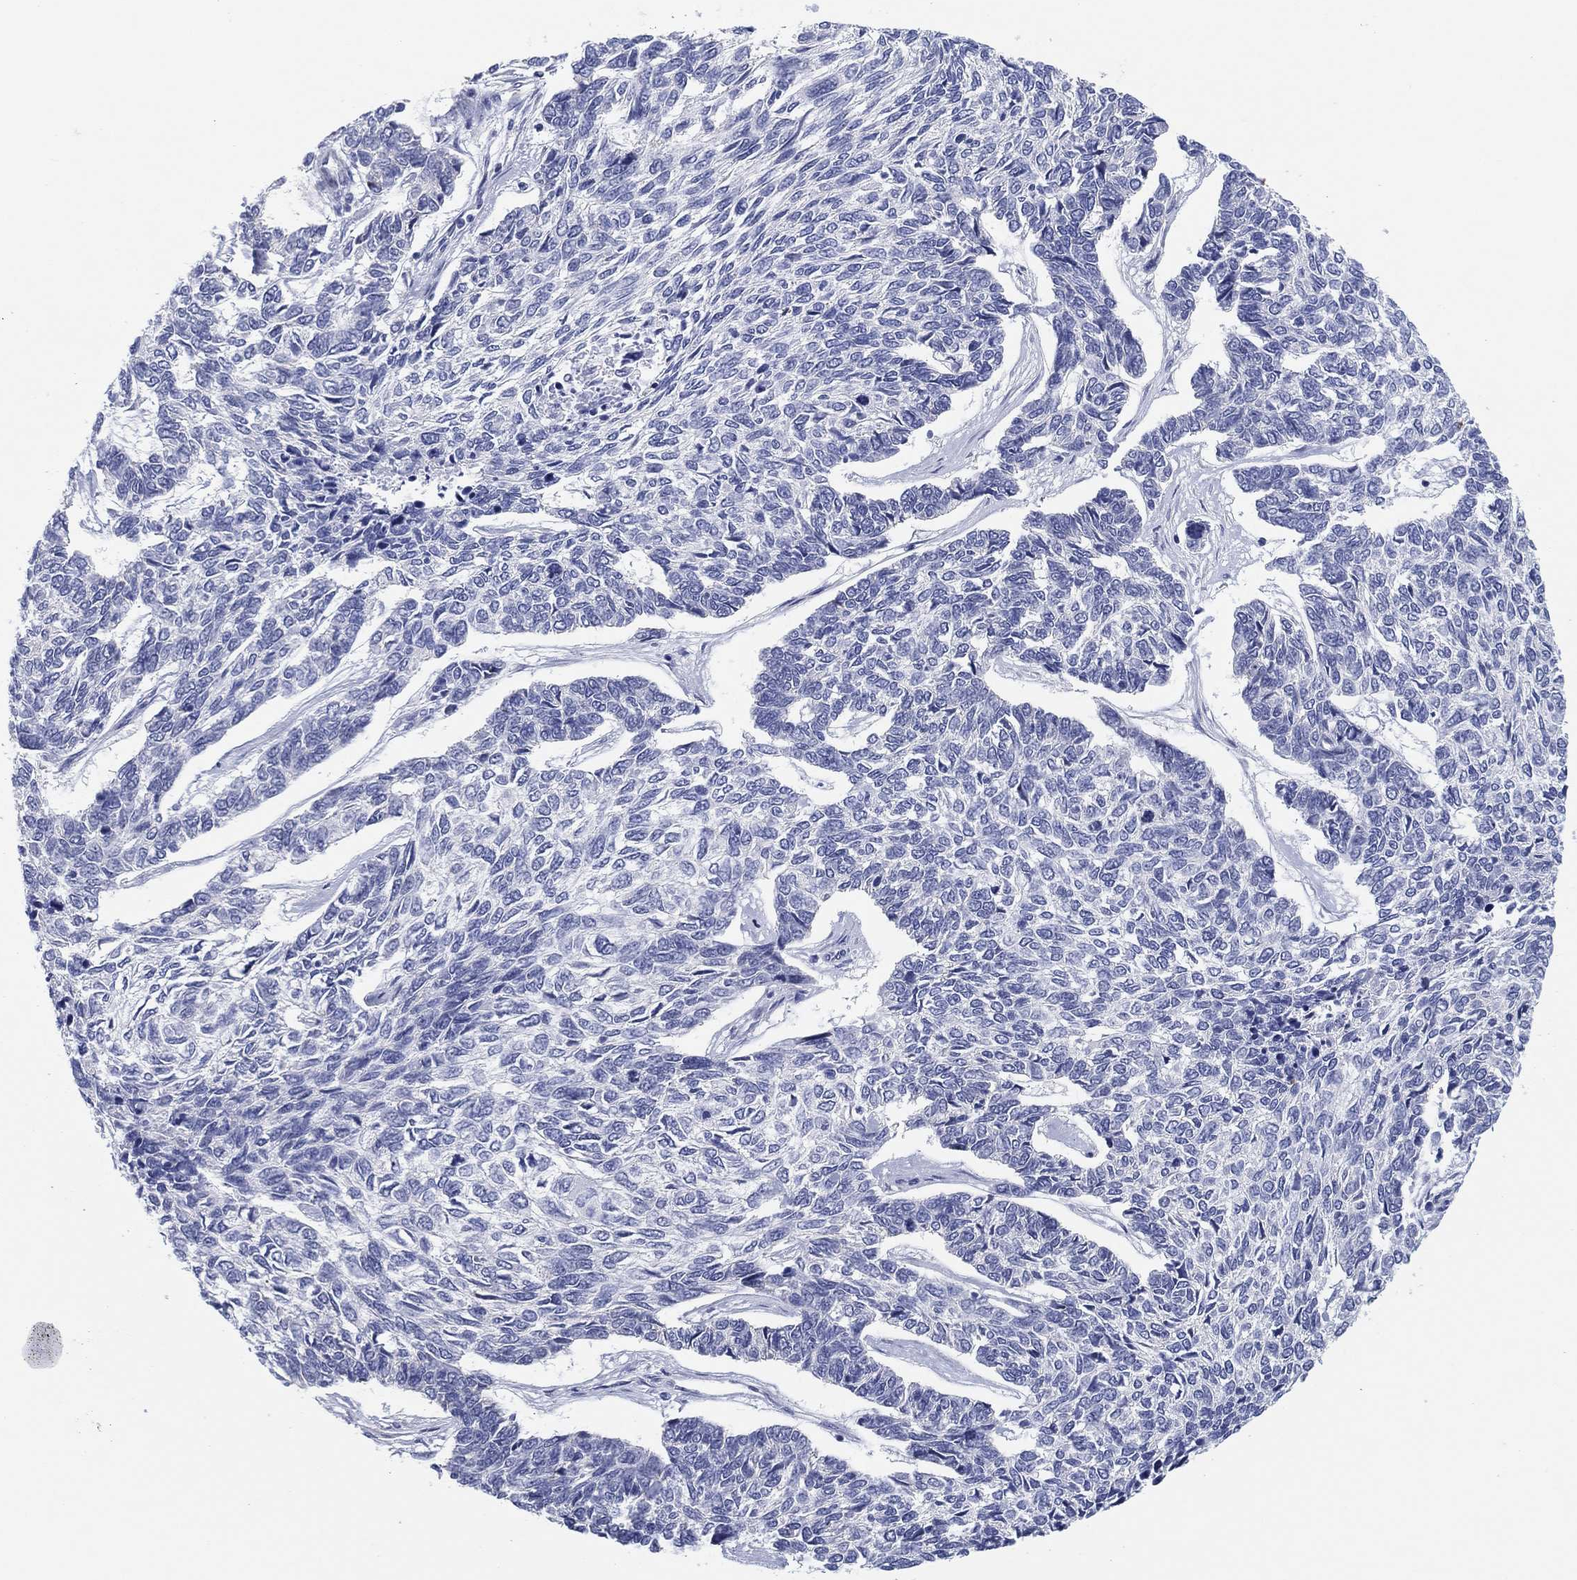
{"staining": {"intensity": "negative", "quantity": "none", "location": "none"}, "tissue": "skin cancer", "cell_type": "Tumor cells", "image_type": "cancer", "snomed": [{"axis": "morphology", "description": "Basal cell carcinoma"}, {"axis": "topography", "description": "Skin"}], "caption": "An image of skin cancer (basal cell carcinoma) stained for a protein displays no brown staining in tumor cells.", "gene": "HEATR4", "patient": {"sex": "female", "age": 65}}